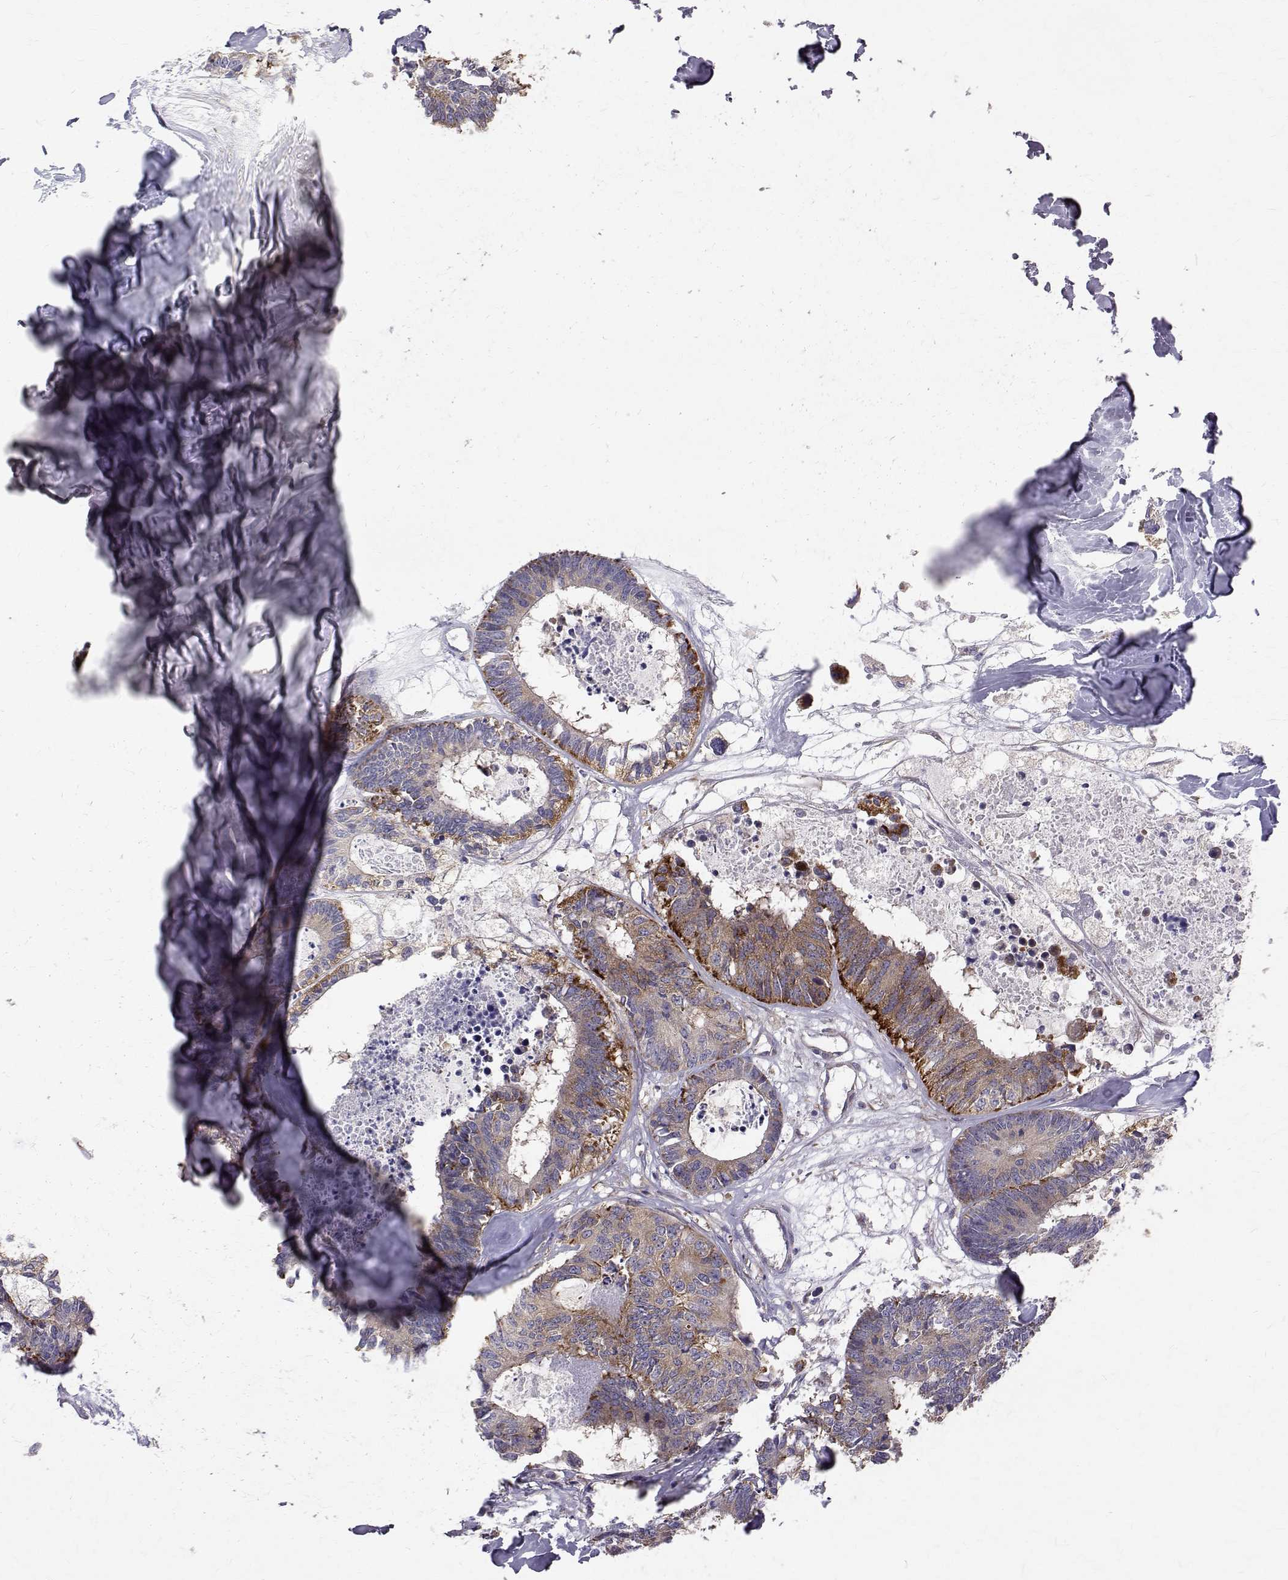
{"staining": {"intensity": "moderate", "quantity": "25%-75%", "location": "cytoplasmic/membranous"}, "tissue": "colorectal cancer", "cell_type": "Tumor cells", "image_type": "cancer", "snomed": [{"axis": "morphology", "description": "Adenocarcinoma, NOS"}, {"axis": "topography", "description": "Colon"}, {"axis": "topography", "description": "Rectum"}], "caption": "Immunohistochemical staining of human colorectal adenocarcinoma reveals moderate cytoplasmic/membranous protein positivity in about 25%-75% of tumor cells.", "gene": "ARFGAP1", "patient": {"sex": "male", "age": 57}}